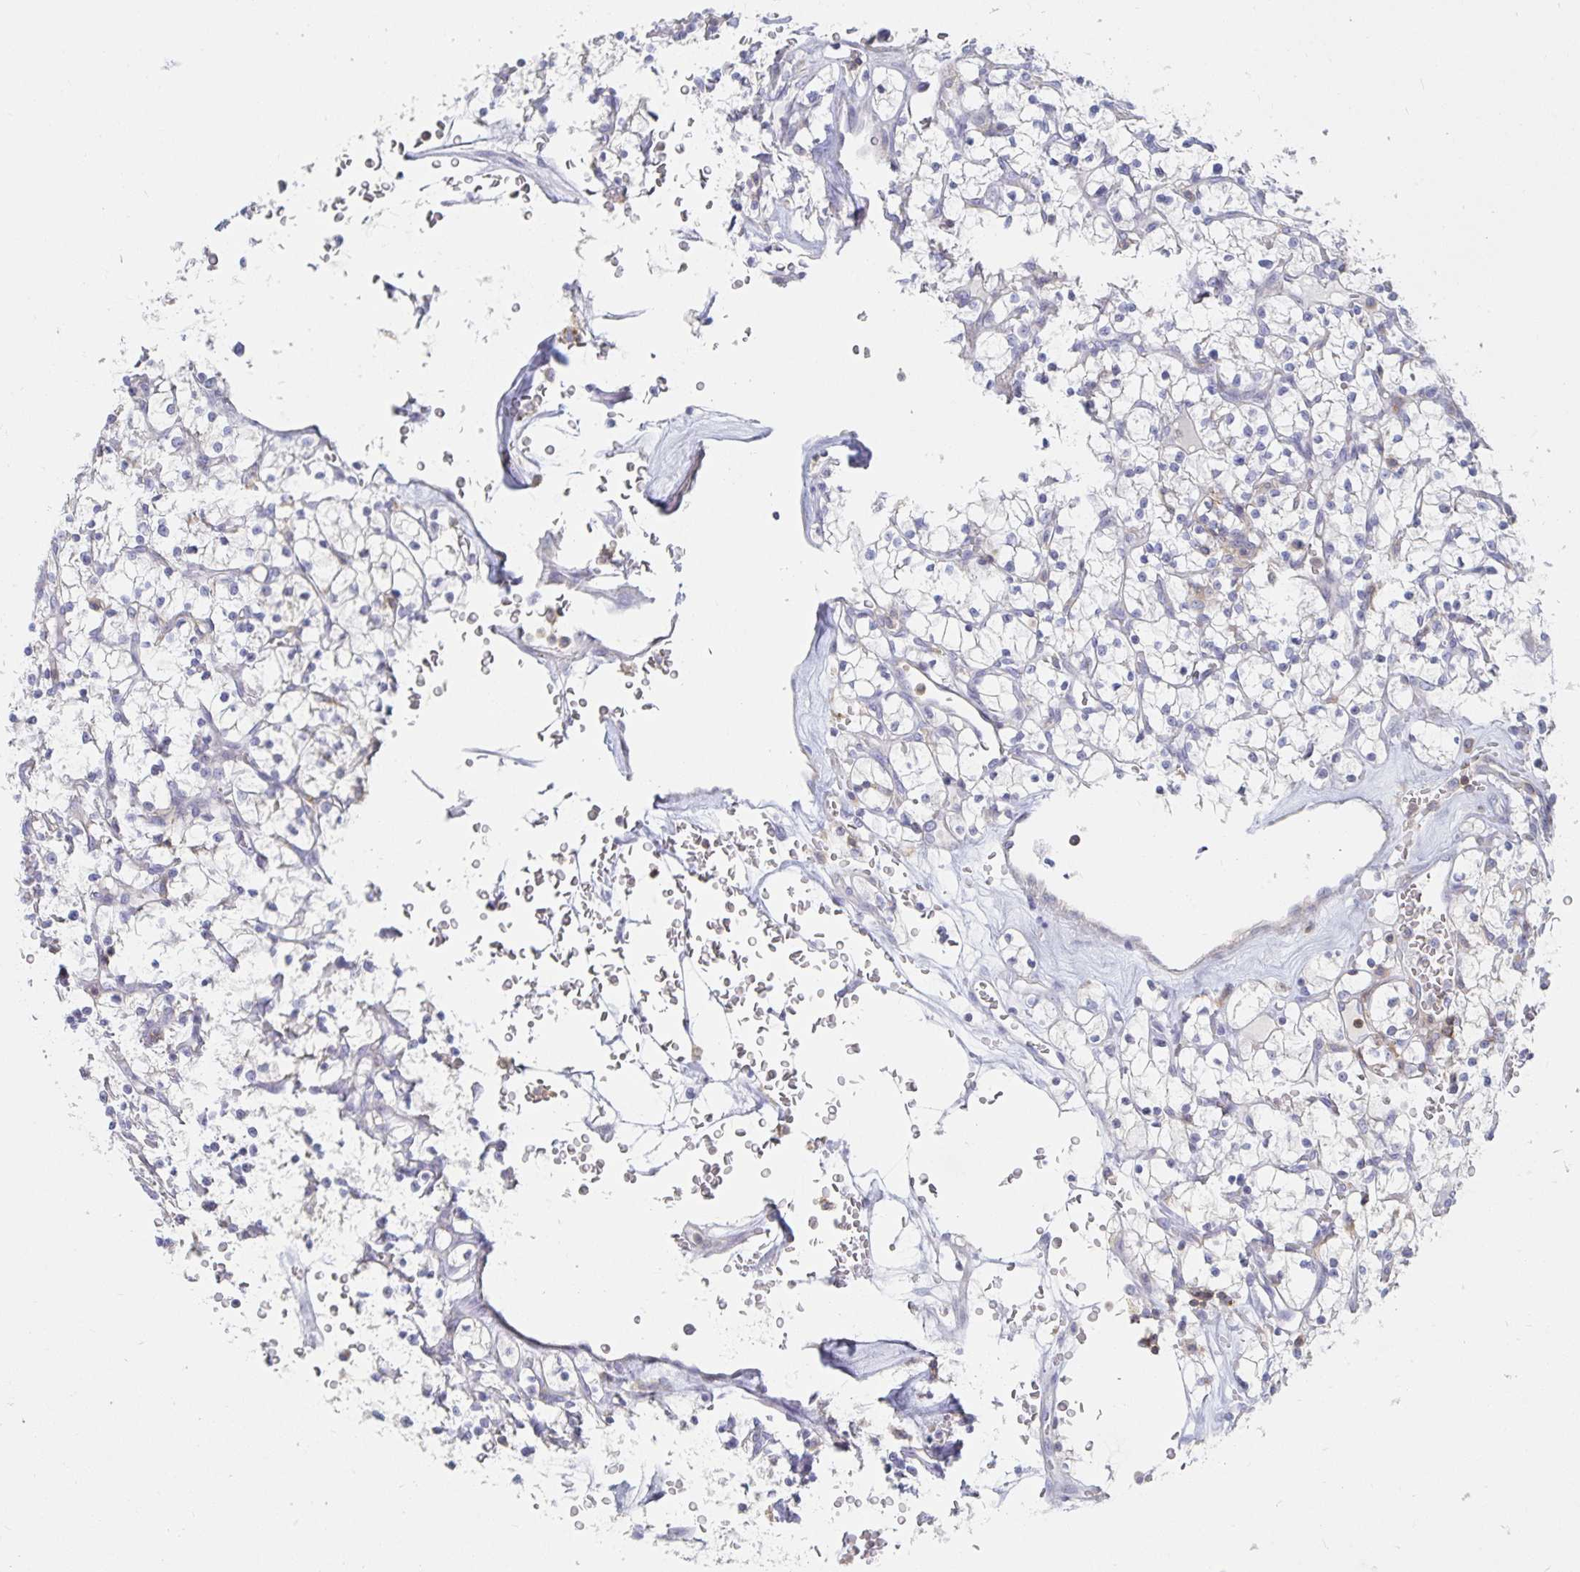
{"staining": {"intensity": "negative", "quantity": "none", "location": "none"}, "tissue": "renal cancer", "cell_type": "Tumor cells", "image_type": "cancer", "snomed": [{"axis": "morphology", "description": "Adenocarcinoma, NOS"}, {"axis": "topography", "description": "Kidney"}], "caption": "IHC photomicrograph of renal cancer (adenocarcinoma) stained for a protein (brown), which demonstrates no positivity in tumor cells. (DAB immunohistochemistry visualized using brightfield microscopy, high magnification).", "gene": "PIK3CD", "patient": {"sex": "female", "age": 64}}